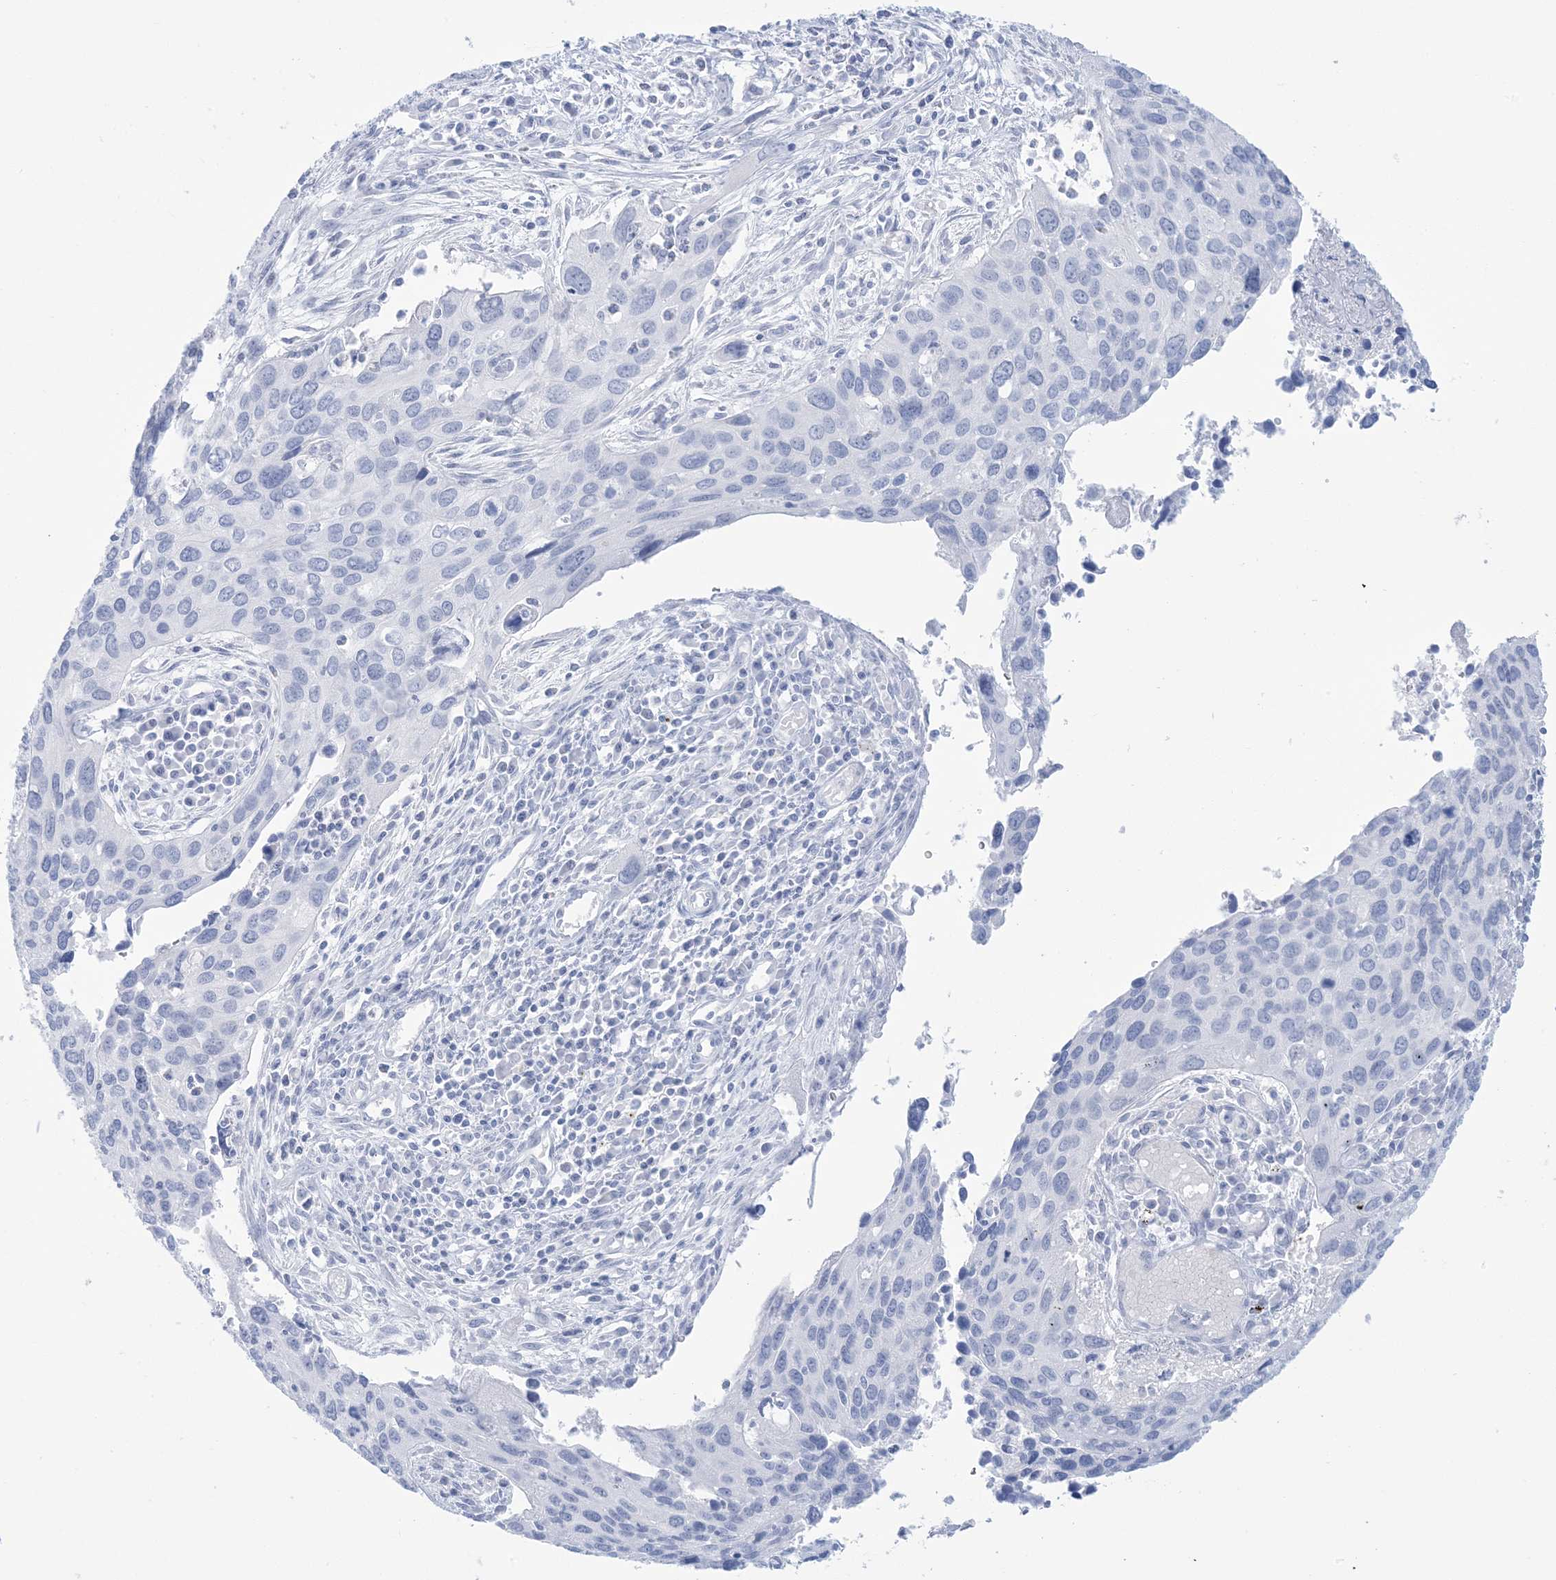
{"staining": {"intensity": "negative", "quantity": "none", "location": "none"}, "tissue": "cervical cancer", "cell_type": "Tumor cells", "image_type": "cancer", "snomed": [{"axis": "morphology", "description": "Squamous cell carcinoma, NOS"}, {"axis": "topography", "description": "Cervix"}], "caption": "Immunohistochemistry (IHC) photomicrograph of neoplastic tissue: squamous cell carcinoma (cervical) stained with DAB demonstrates no significant protein positivity in tumor cells.", "gene": "AGXT", "patient": {"sex": "female", "age": 55}}